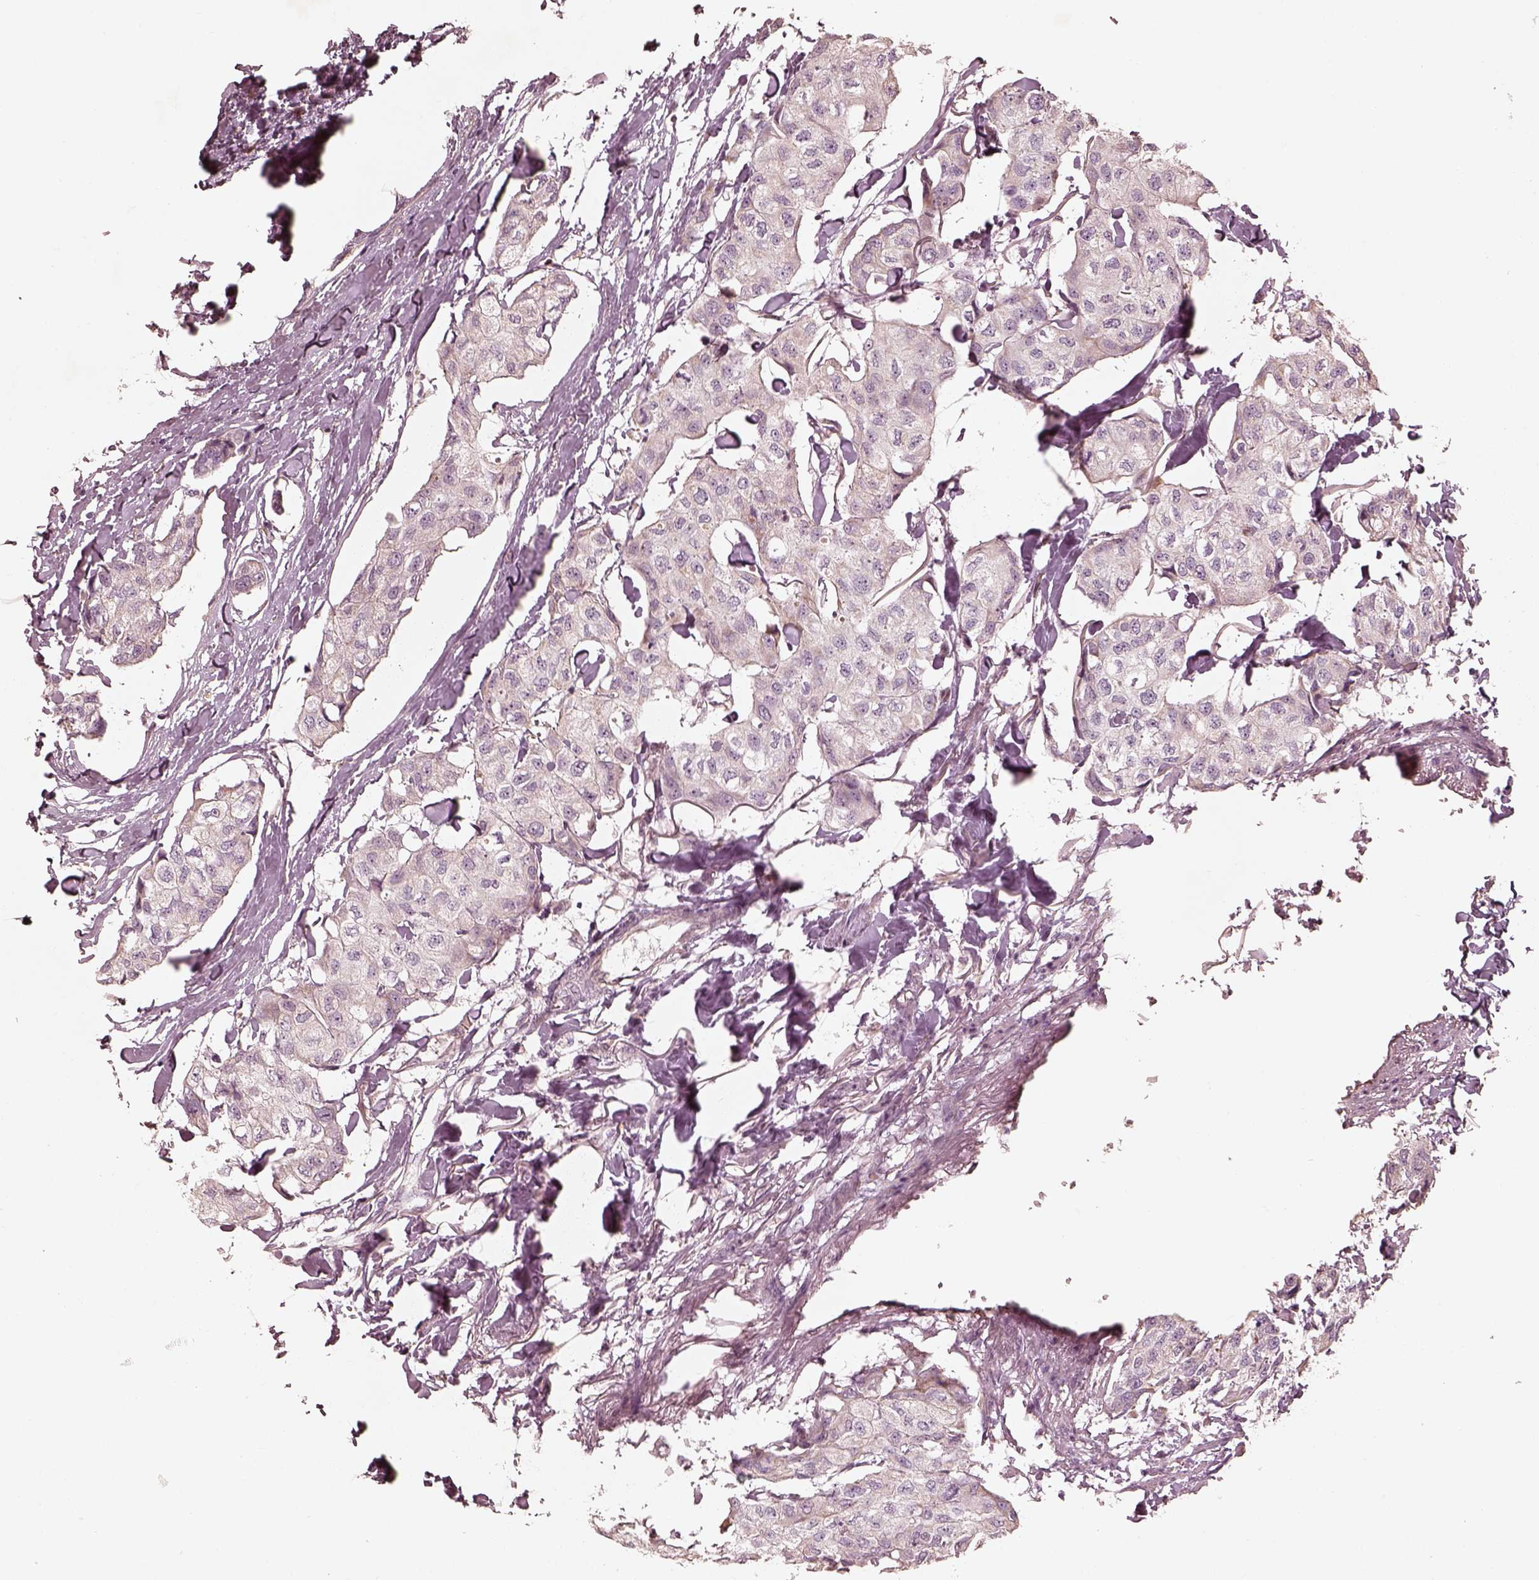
{"staining": {"intensity": "negative", "quantity": "none", "location": "none"}, "tissue": "breast cancer", "cell_type": "Tumor cells", "image_type": "cancer", "snomed": [{"axis": "morphology", "description": "Duct carcinoma"}, {"axis": "topography", "description": "Breast"}], "caption": "Infiltrating ductal carcinoma (breast) stained for a protein using immunohistochemistry (IHC) reveals no positivity tumor cells.", "gene": "WLS", "patient": {"sex": "female", "age": 80}}